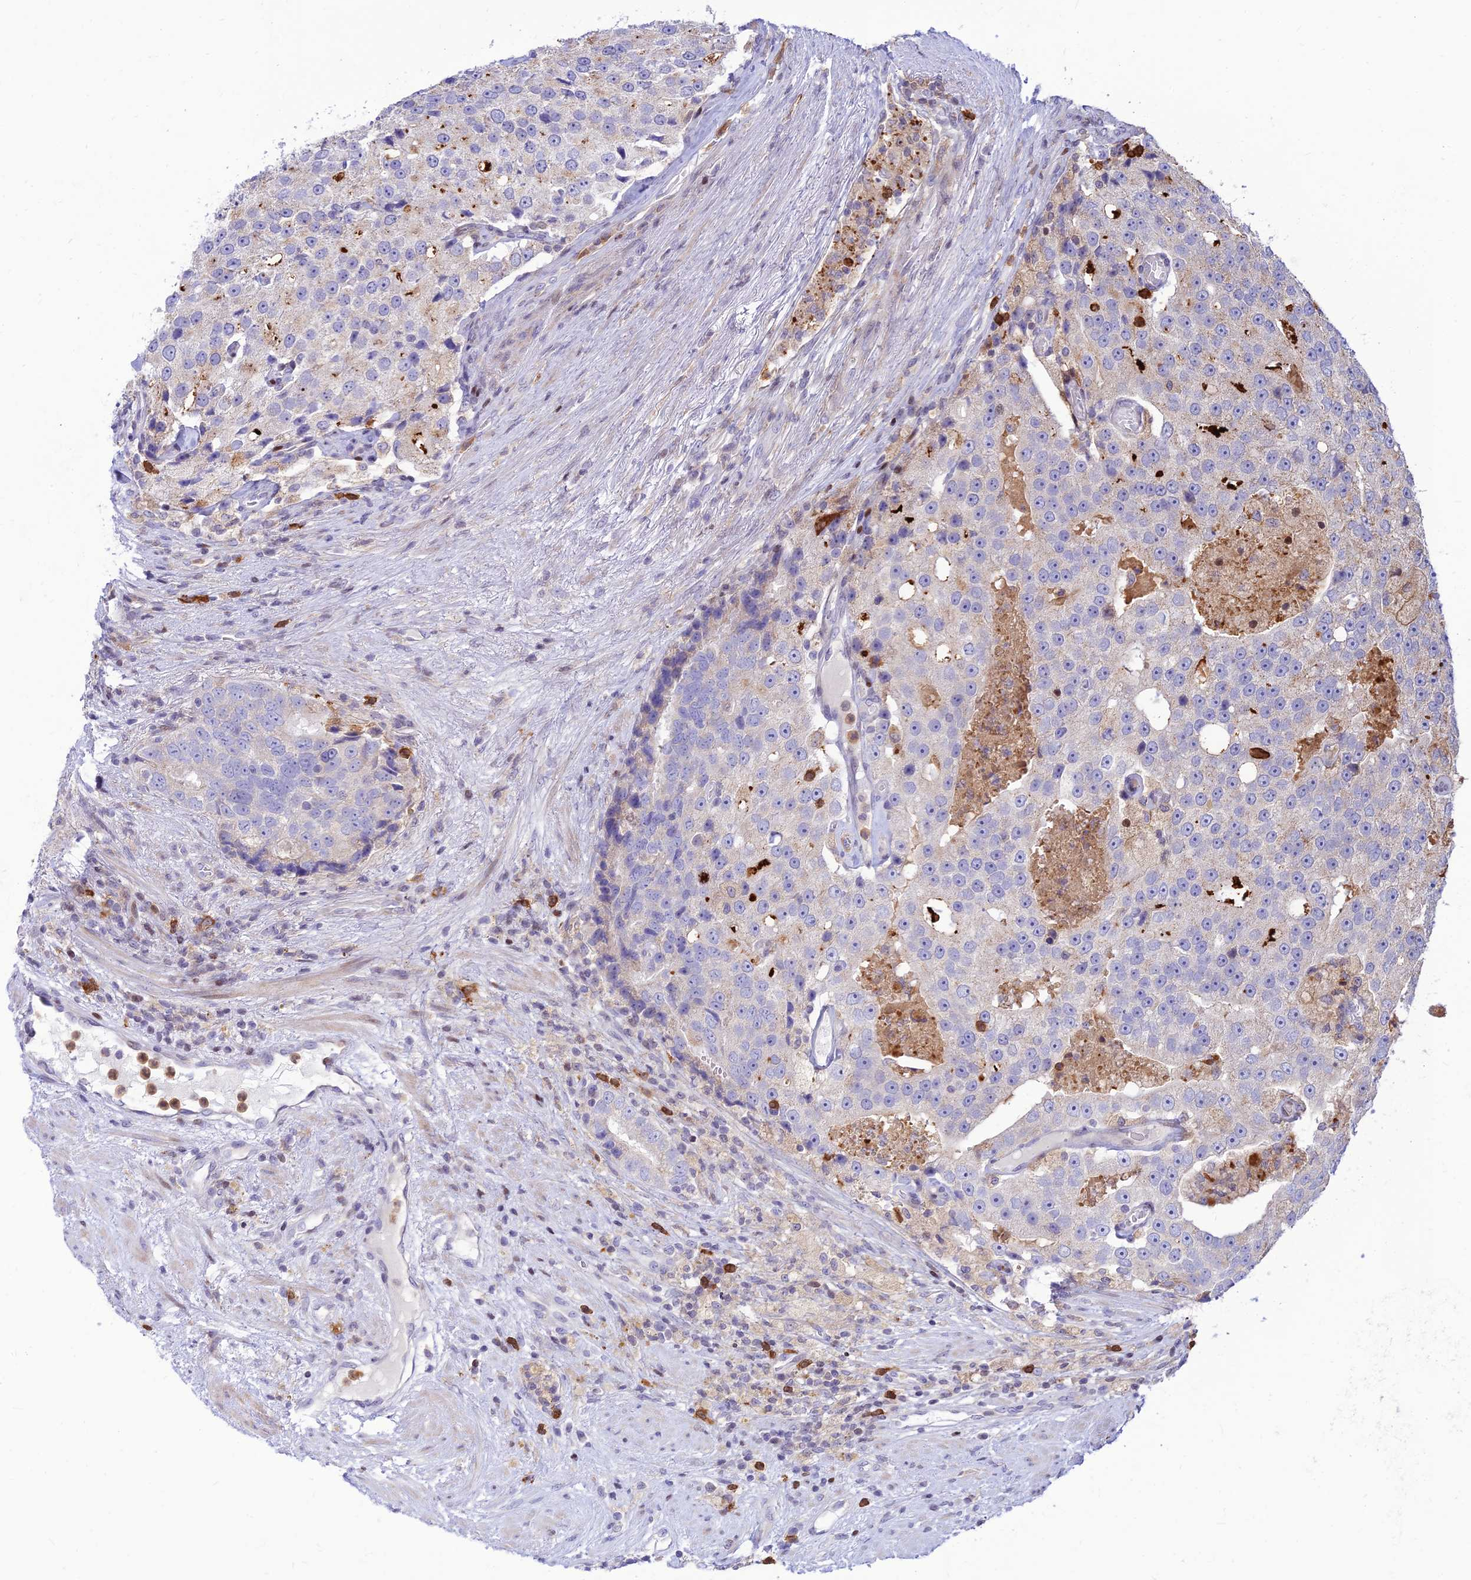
{"staining": {"intensity": "negative", "quantity": "none", "location": "none"}, "tissue": "prostate cancer", "cell_type": "Tumor cells", "image_type": "cancer", "snomed": [{"axis": "morphology", "description": "Adenocarcinoma, High grade"}, {"axis": "topography", "description": "Prostate"}], "caption": "High power microscopy photomicrograph of an immunohistochemistry image of prostate cancer, revealing no significant staining in tumor cells. Nuclei are stained in blue.", "gene": "FAM186B", "patient": {"sex": "male", "age": 70}}